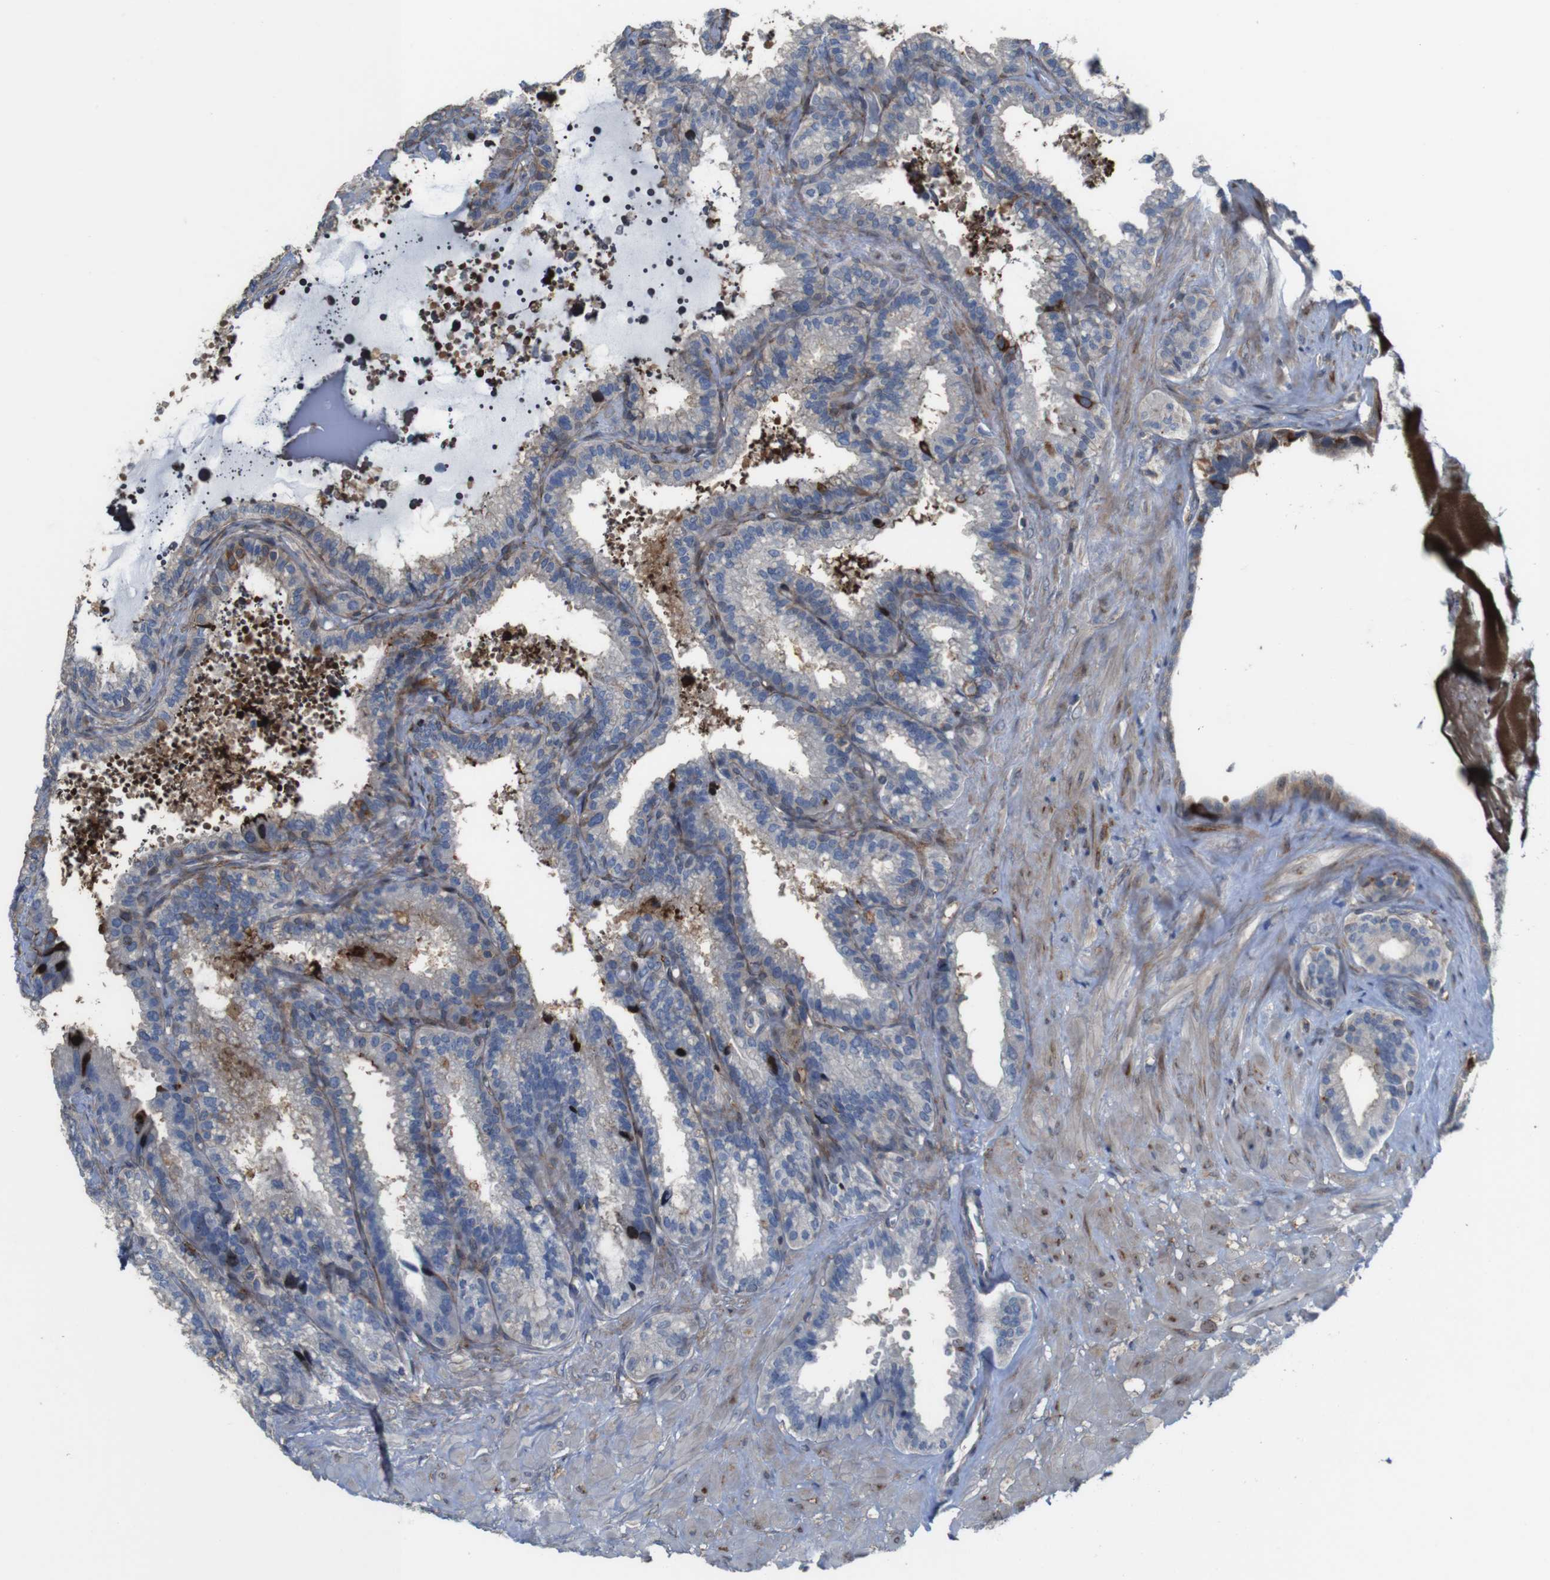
{"staining": {"intensity": "weak", "quantity": "<25%", "location": "cytoplasmic/membranous"}, "tissue": "seminal vesicle", "cell_type": "Glandular cells", "image_type": "normal", "snomed": [{"axis": "morphology", "description": "Normal tissue, NOS"}, {"axis": "topography", "description": "Seminal veicle"}], "caption": "IHC of unremarkable seminal vesicle shows no expression in glandular cells.", "gene": "PCOLCE2", "patient": {"sex": "male", "age": 46}}